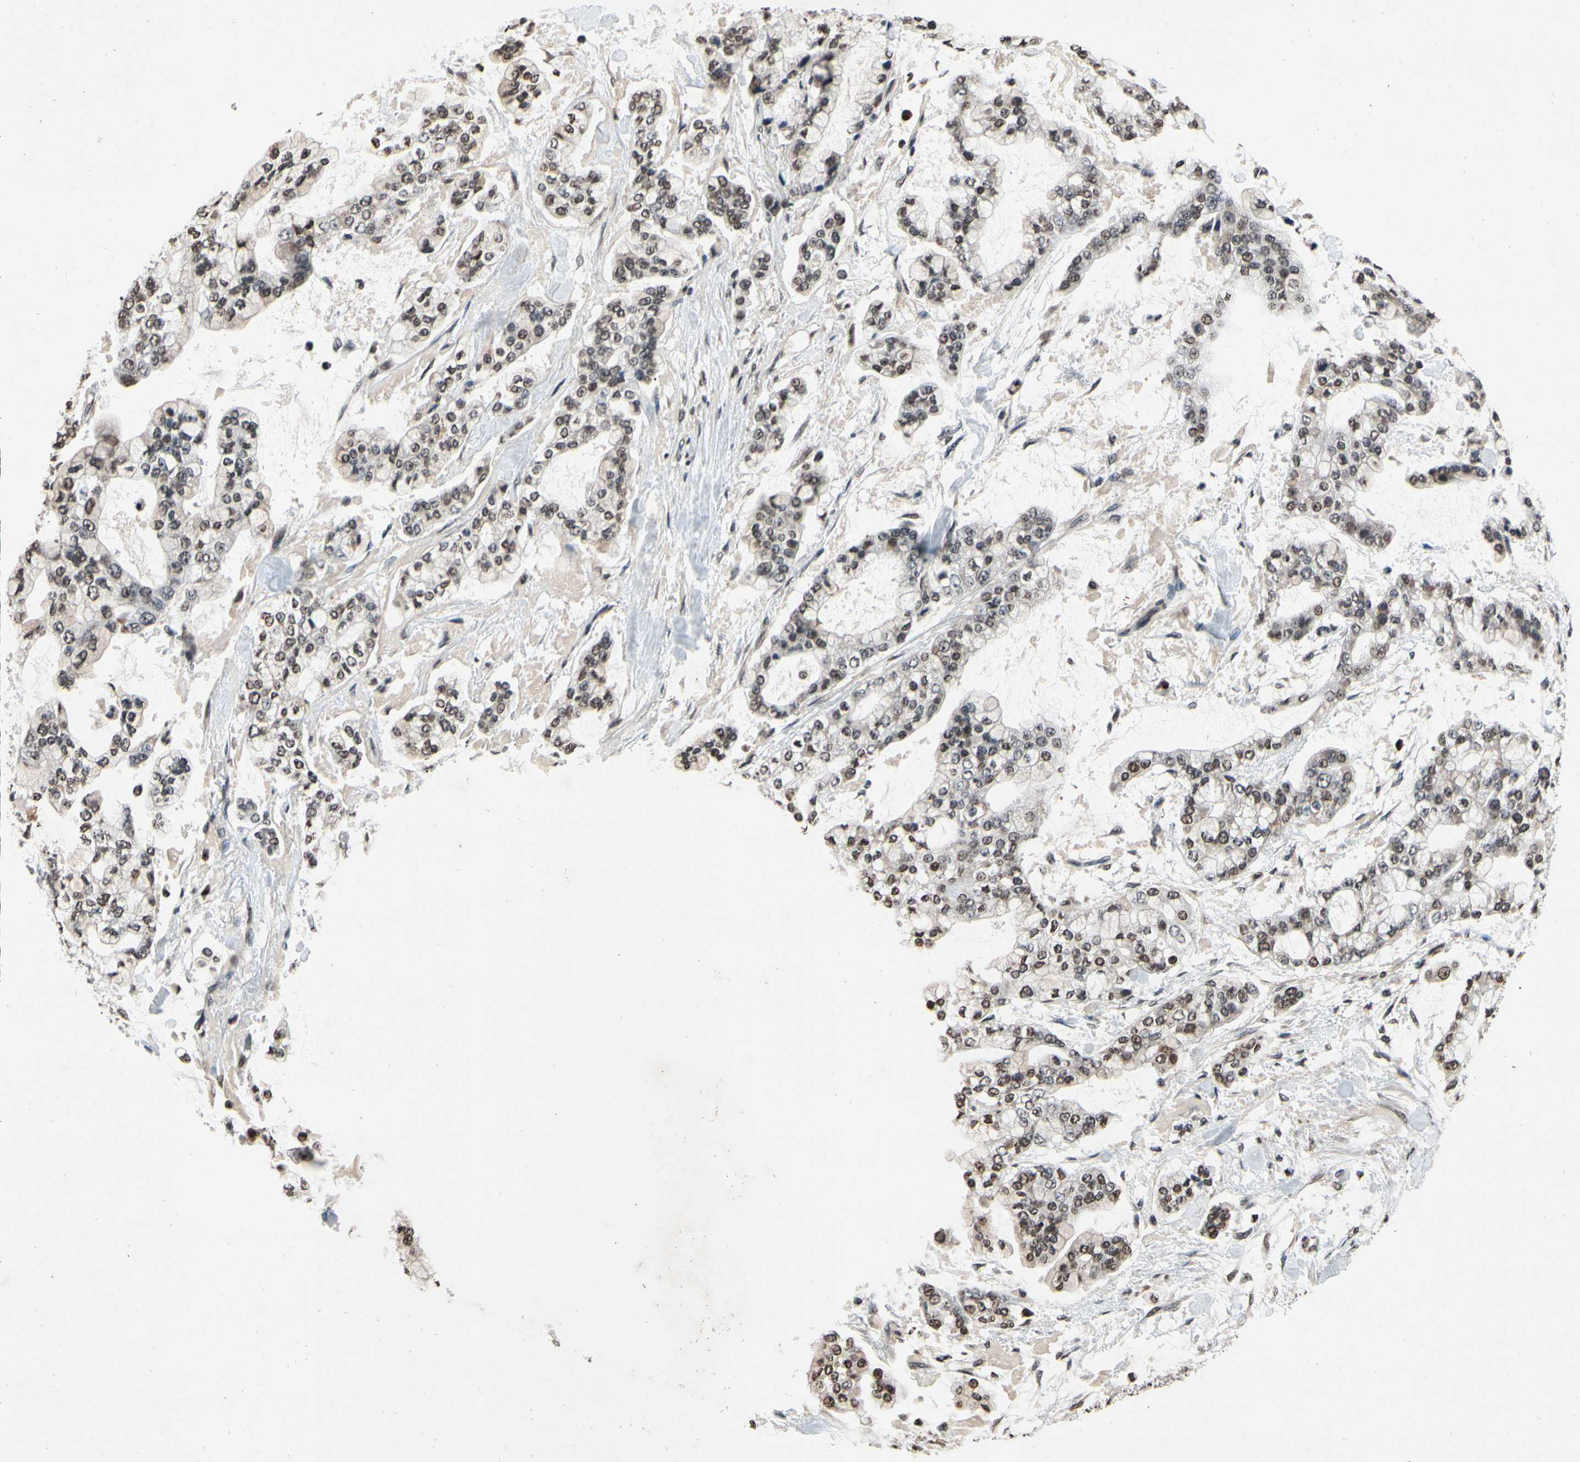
{"staining": {"intensity": "negative", "quantity": "none", "location": "none"}, "tissue": "stomach cancer", "cell_type": "Tumor cells", "image_type": "cancer", "snomed": [{"axis": "morphology", "description": "Normal tissue, NOS"}, {"axis": "morphology", "description": "Adenocarcinoma, NOS"}, {"axis": "topography", "description": "Stomach, upper"}, {"axis": "topography", "description": "Stomach"}], "caption": "An immunohistochemistry micrograph of stomach cancer (adenocarcinoma) is shown. There is no staining in tumor cells of stomach cancer (adenocarcinoma).", "gene": "HIPK2", "patient": {"sex": "male", "age": 76}}